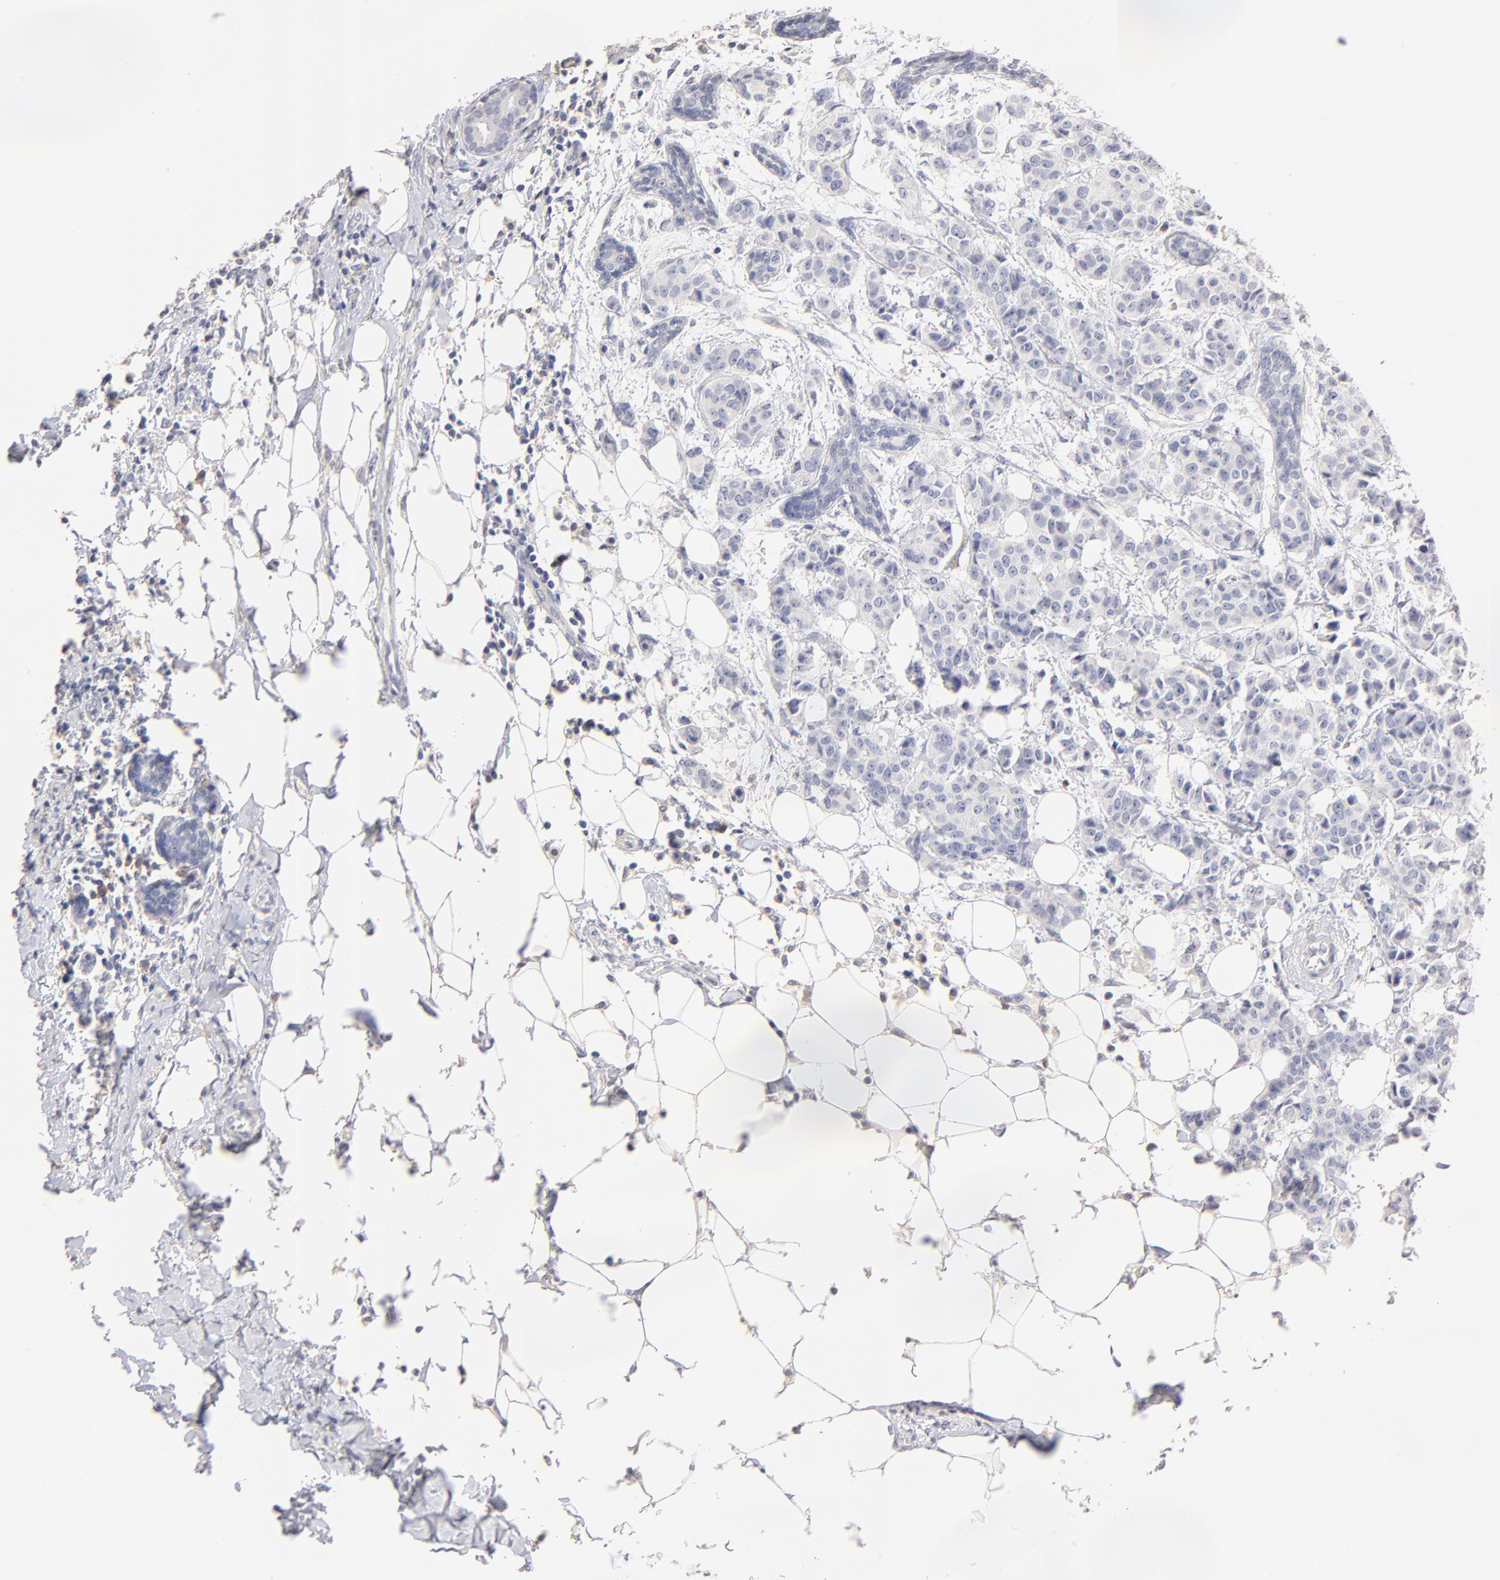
{"staining": {"intensity": "negative", "quantity": "none", "location": "none"}, "tissue": "breast cancer", "cell_type": "Tumor cells", "image_type": "cancer", "snomed": [{"axis": "morphology", "description": "Duct carcinoma"}, {"axis": "topography", "description": "Breast"}], "caption": "Immunohistochemical staining of human breast invasive ductal carcinoma displays no significant expression in tumor cells.", "gene": "ITGA8", "patient": {"sex": "female", "age": 40}}